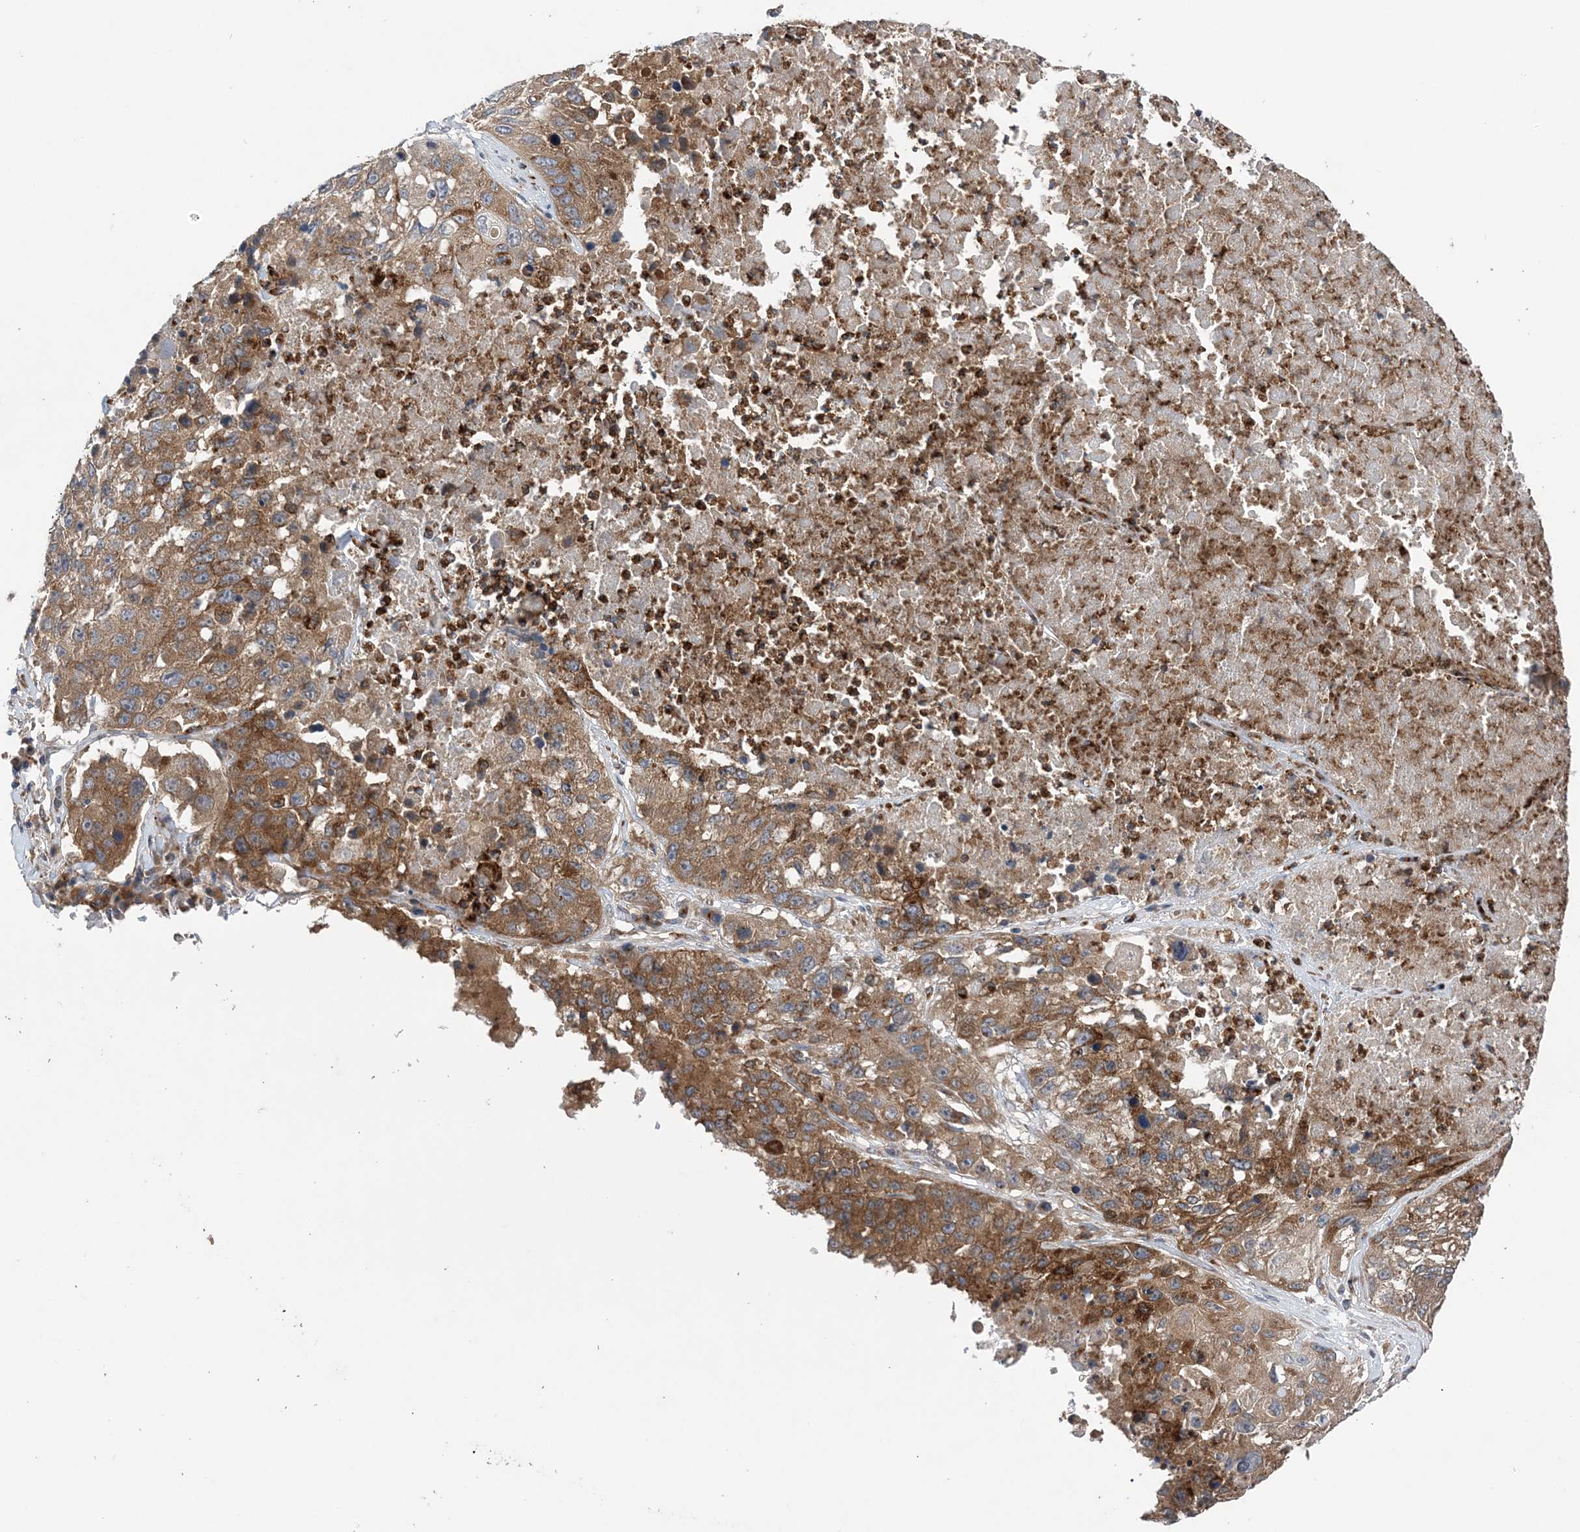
{"staining": {"intensity": "moderate", "quantity": ">75%", "location": "cytoplasmic/membranous"}, "tissue": "lung cancer", "cell_type": "Tumor cells", "image_type": "cancer", "snomed": [{"axis": "morphology", "description": "Squamous cell carcinoma, NOS"}, {"axis": "topography", "description": "Lung"}], "caption": "Immunohistochemical staining of human lung cancer demonstrates moderate cytoplasmic/membranous protein expression in approximately >75% of tumor cells.", "gene": "PTTG1IP", "patient": {"sex": "male", "age": 61}}